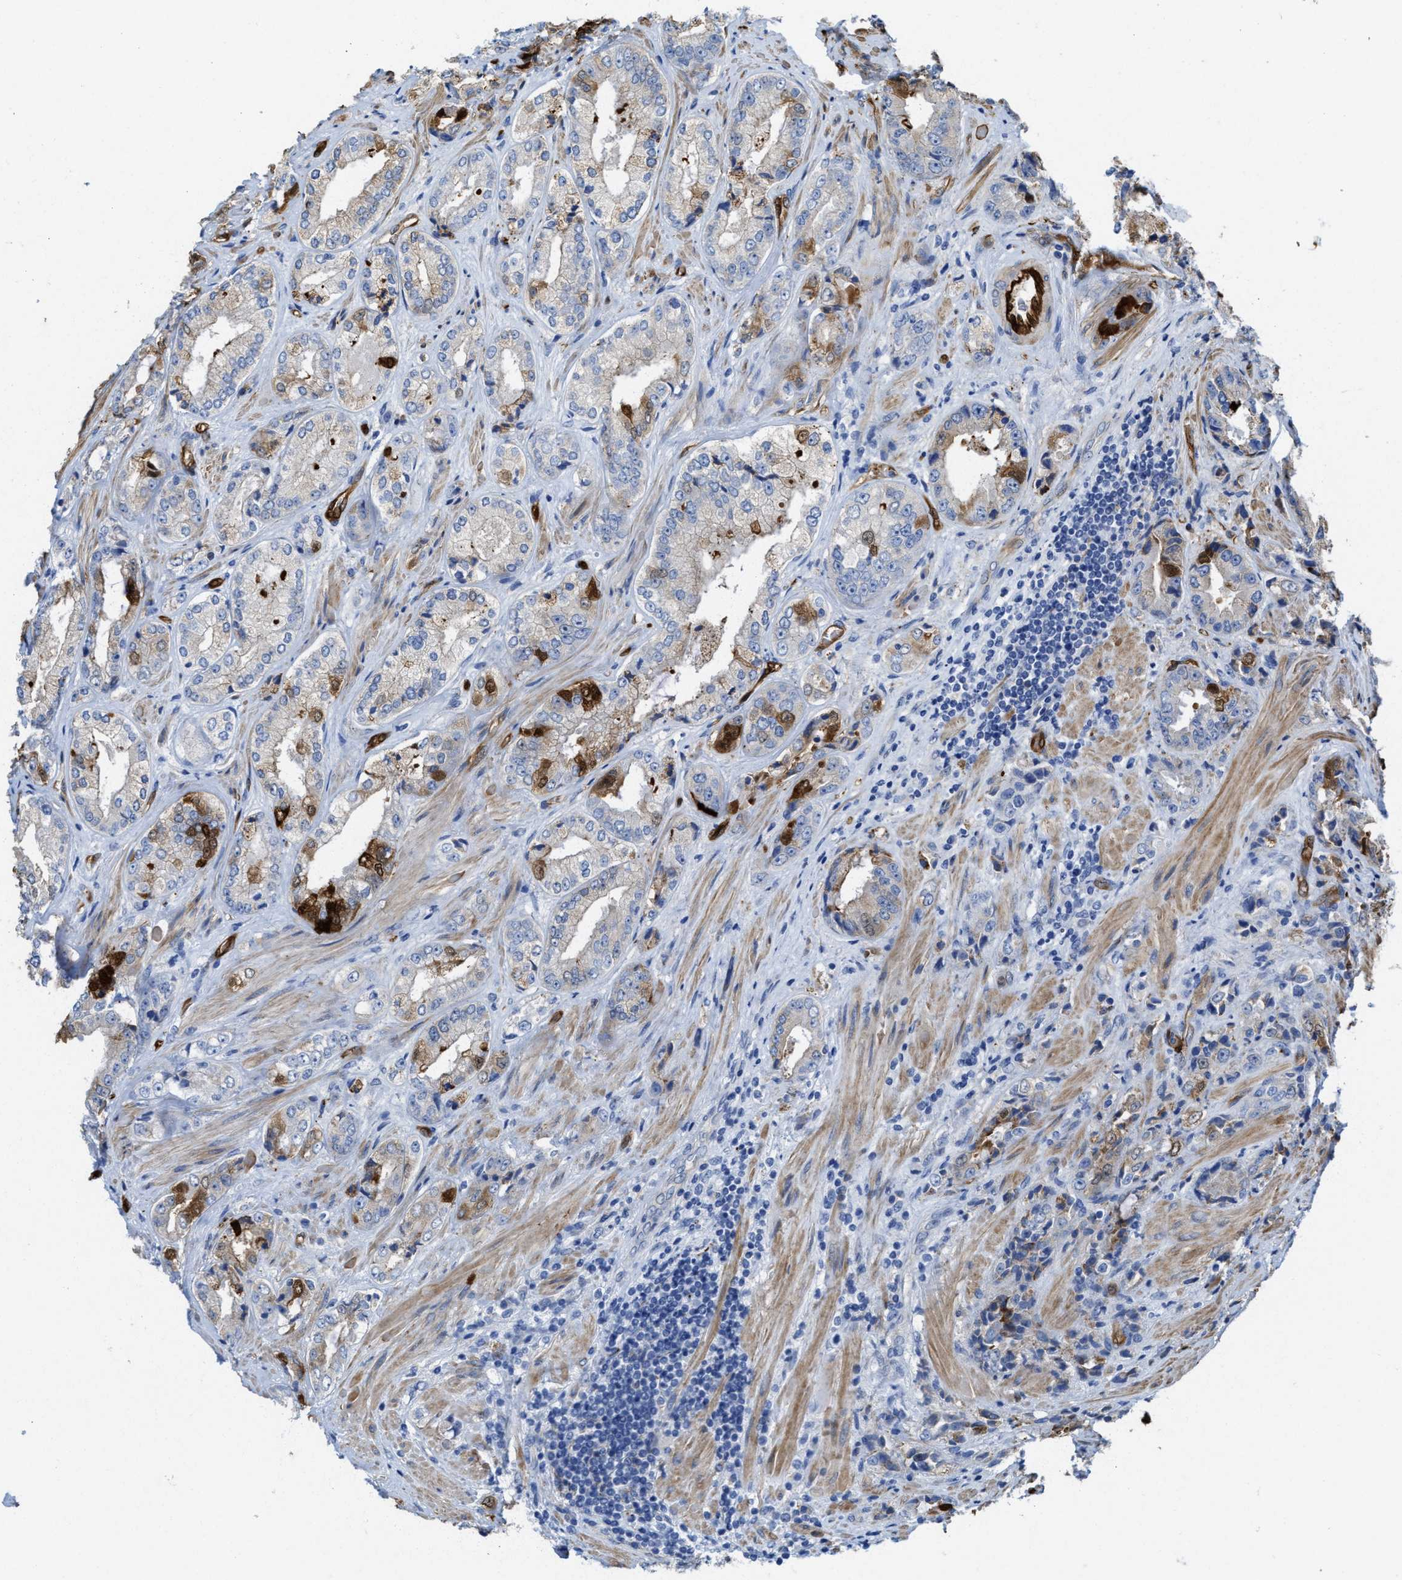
{"staining": {"intensity": "strong", "quantity": "<25%", "location": "cytoplasmic/membranous"}, "tissue": "prostate cancer", "cell_type": "Tumor cells", "image_type": "cancer", "snomed": [{"axis": "morphology", "description": "Adenocarcinoma, High grade"}, {"axis": "topography", "description": "Prostate"}], "caption": "Human prostate cancer (high-grade adenocarcinoma) stained with a brown dye shows strong cytoplasmic/membranous positive expression in about <25% of tumor cells.", "gene": "ASS1", "patient": {"sex": "male", "age": 61}}